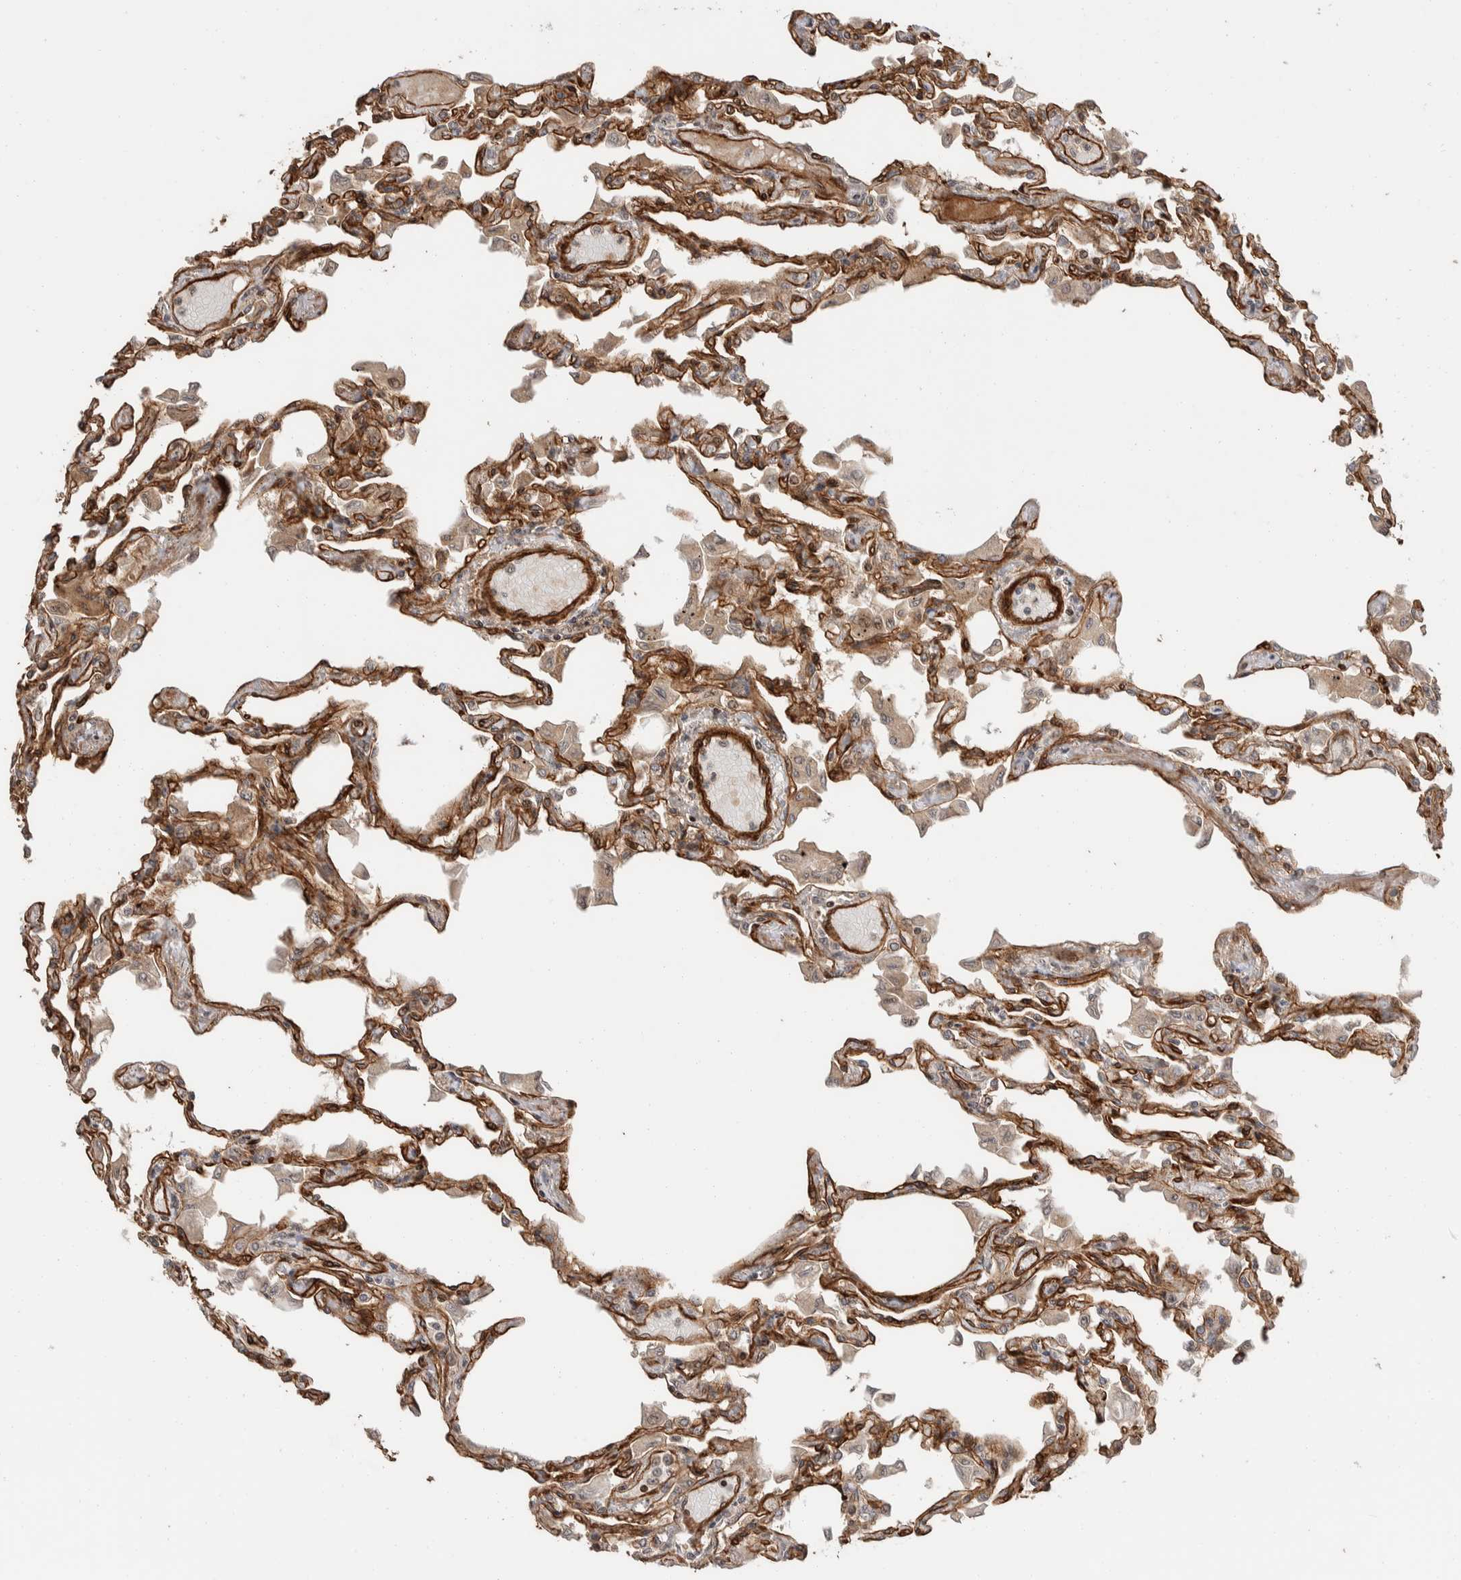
{"staining": {"intensity": "moderate", "quantity": ">75%", "location": "cytoplasmic/membranous"}, "tissue": "lung", "cell_type": "Alveolar cells", "image_type": "normal", "snomed": [{"axis": "morphology", "description": "Normal tissue, NOS"}, {"axis": "topography", "description": "Bronchus"}, {"axis": "topography", "description": "Lung"}], "caption": "An immunohistochemistry histopathology image of benign tissue is shown. Protein staining in brown highlights moderate cytoplasmic/membranous positivity in lung within alveolar cells.", "gene": "ERC1", "patient": {"sex": "female", "age": 49}}